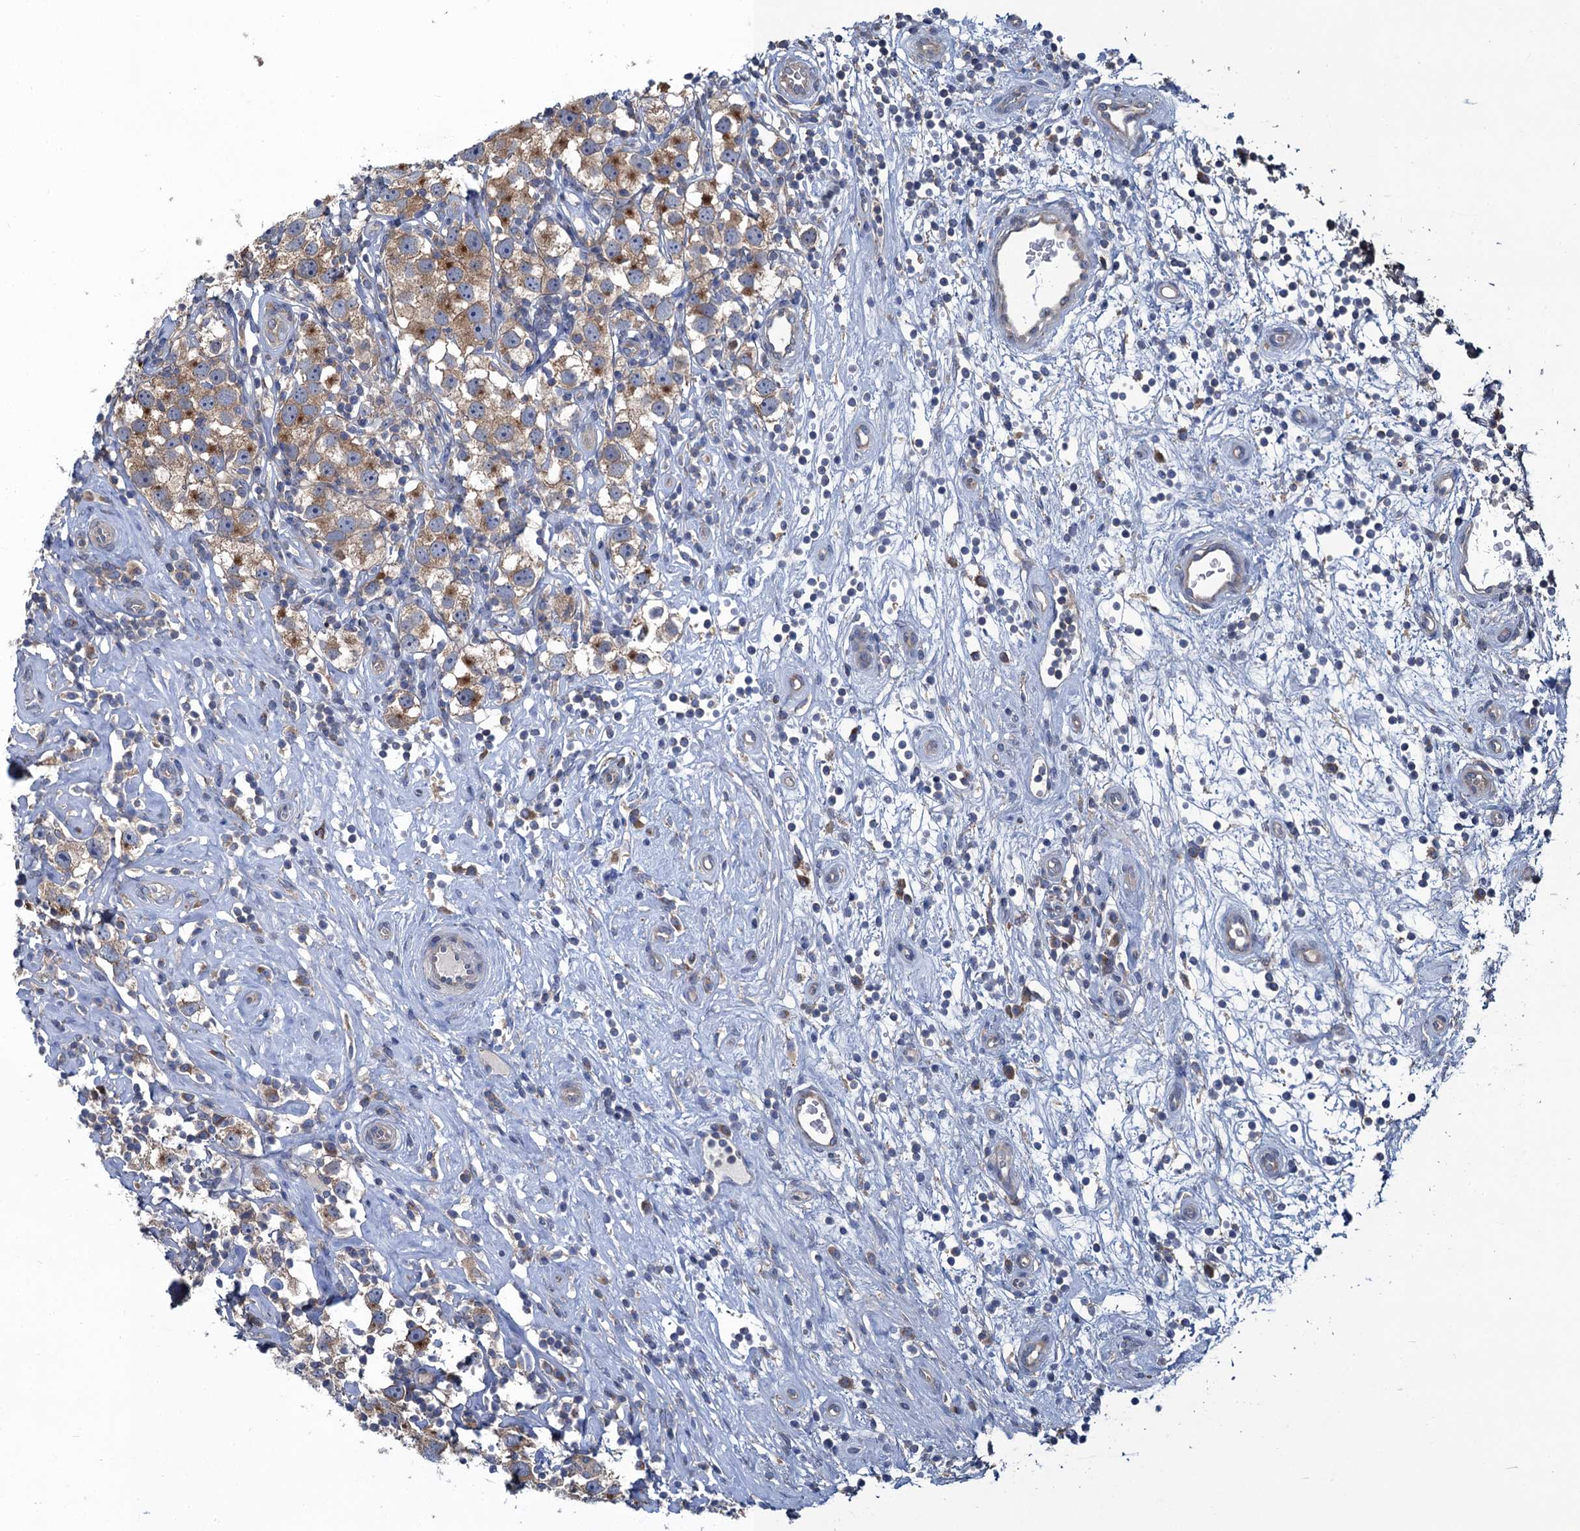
{"staining": {"intensity": "moderate", "quantity": ">75%", "location": "cytoplasmic/membranous"}, "tissue": "testis cancer", "cell_type": "Tumor cells", "image_type": "cancer", "snomed": [{"axis": "morphology", "description": "Seminoma, NOS"}, {"axis": "topography", "description": "Testis"}], "caption": "This is a photomicrograph of IHC staining of seminoma (testis), which shows moderate staining in the cytoplasmic/membranous of tumor cells.", "gene": "SNAP29", "patient": {"sex": "male", "age": 49}}